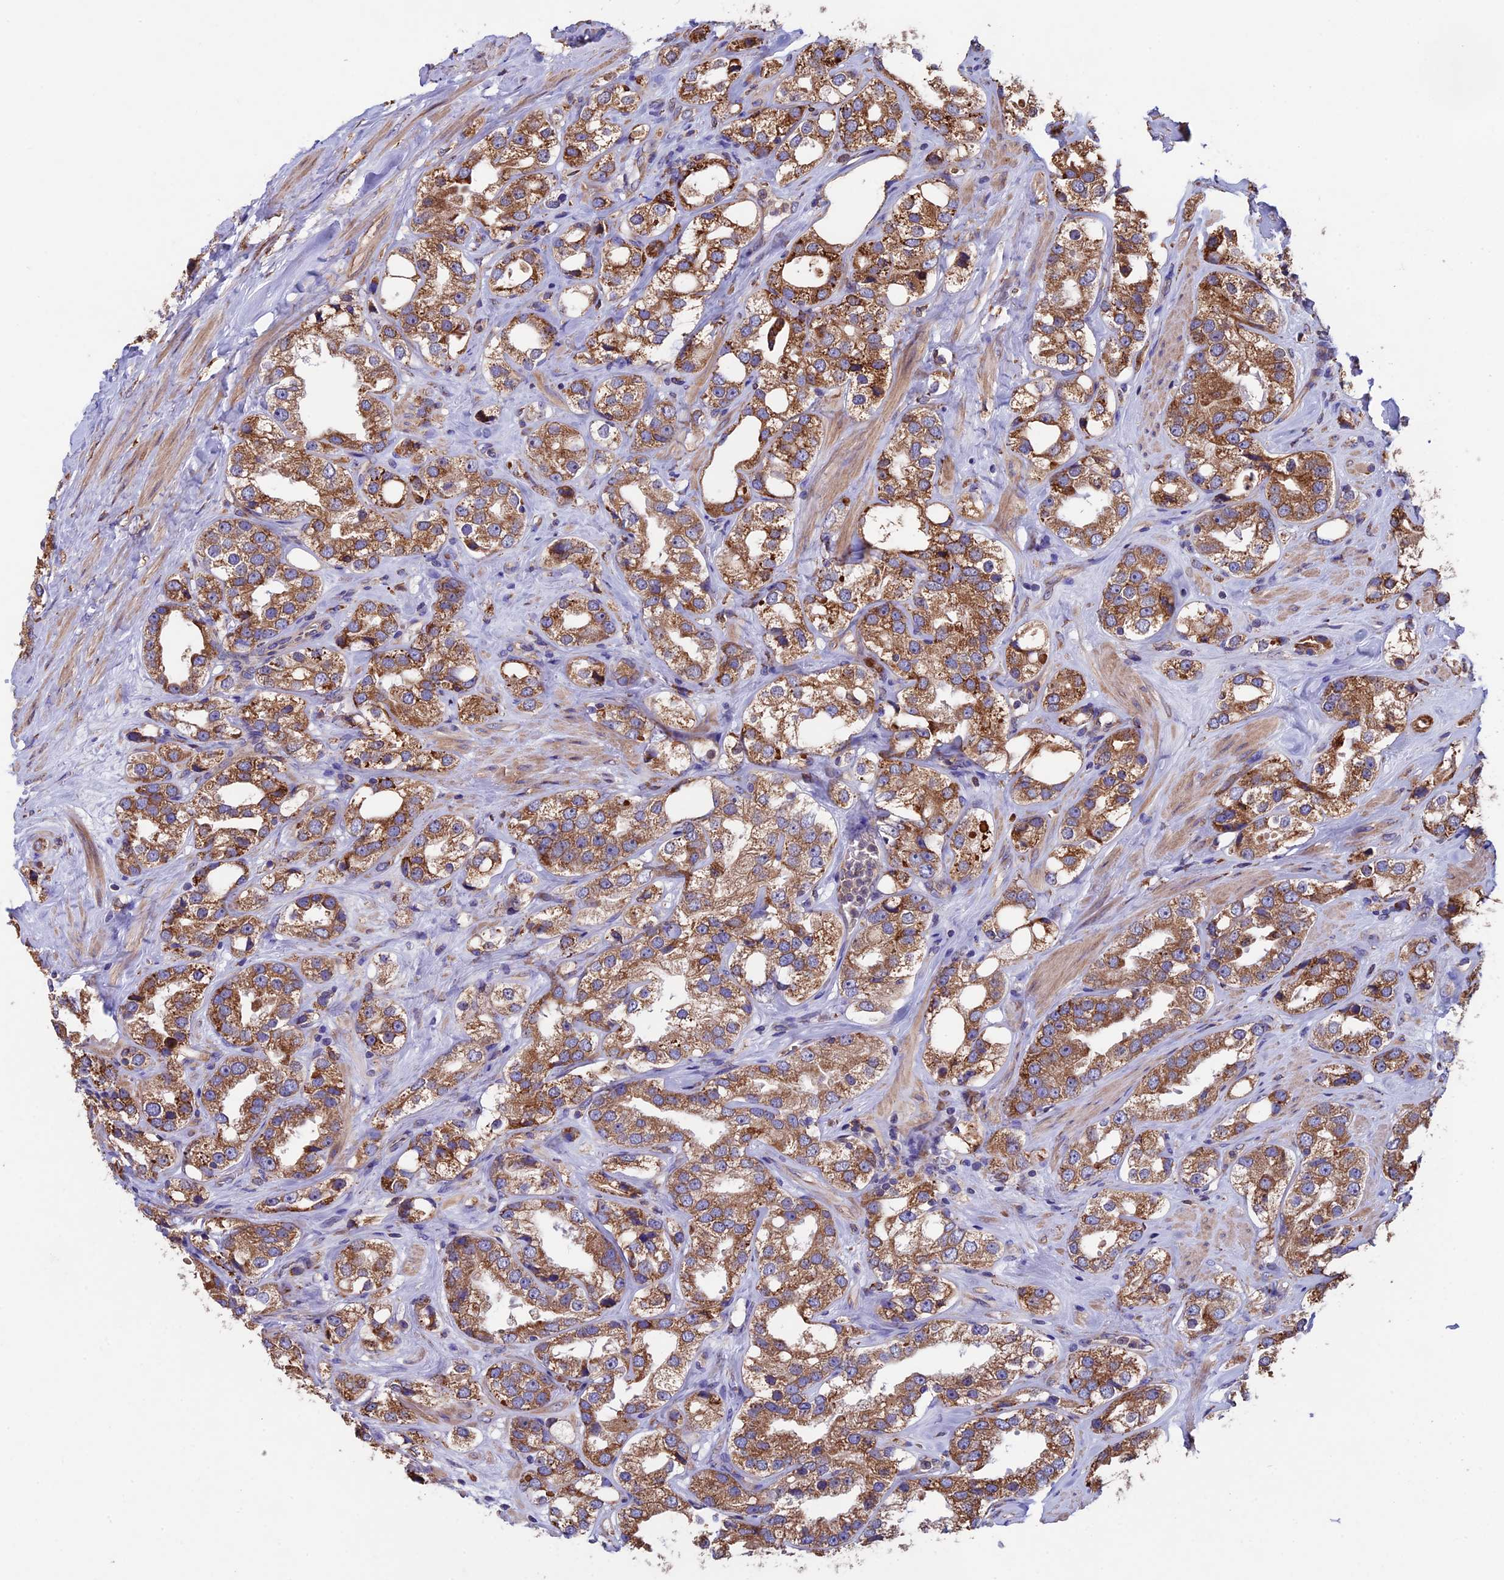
{"staining": {"intensity": "moderate", "quantity": ">75%", "location": "cytoplasmic/membranous"}, "tissue": "prostate cancer", "cell_type": "Tumor cells", "image_type": "cancer", "snomed": [{"axis": "morphology", "description": "Adenocarcinoma, NOS"}, {"axis": "topography", "description": "Prostate"}], "caption": "Immunohistochemistry of human prostate cancer demonstrates medium levels of moderate cytoplasmic/membranous expression in approximately >75% of tumor cells.", "gene": "BTBD3", "patient": {"sex": "male", "age": 79}}